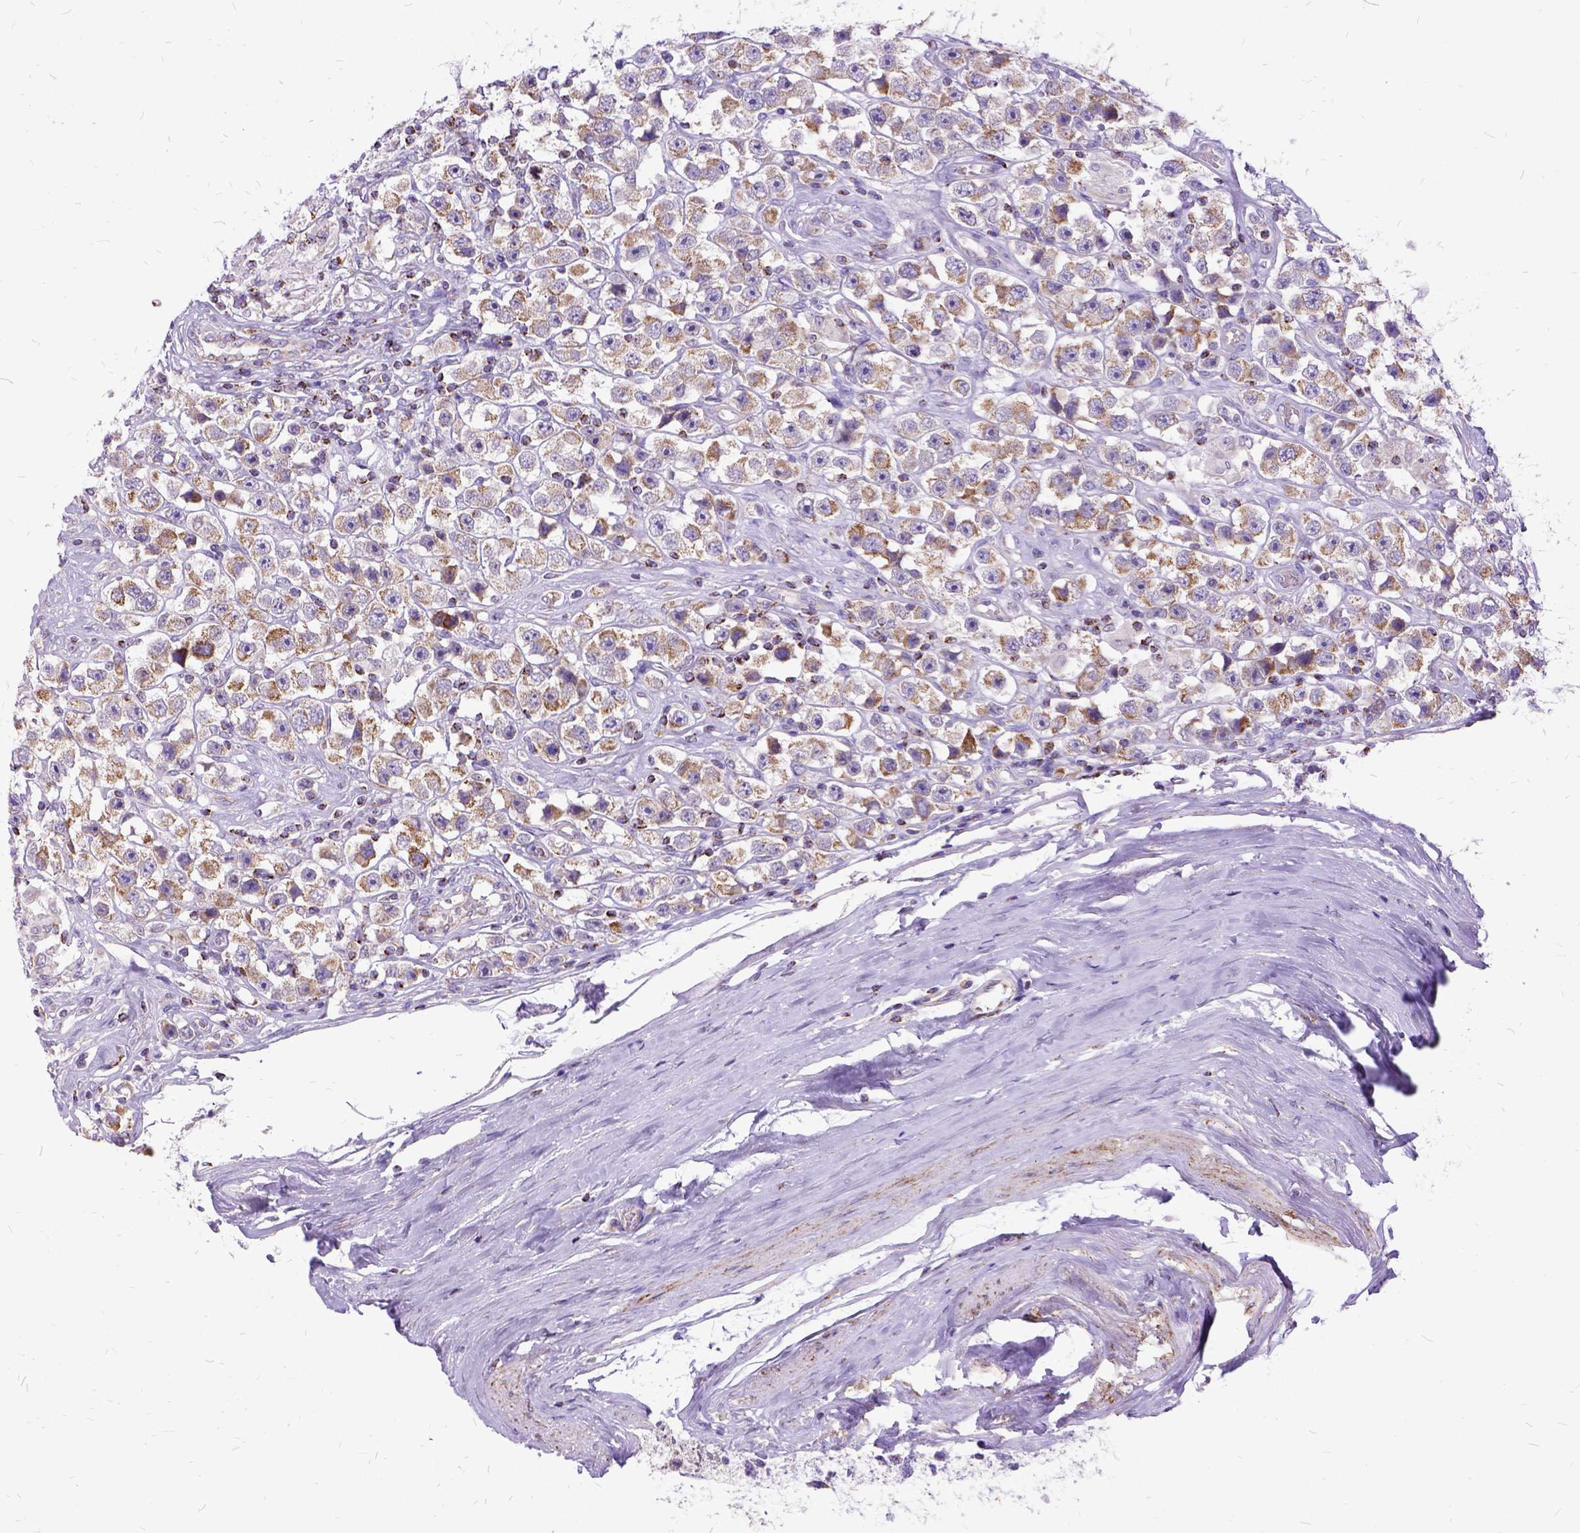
{"staining": {"intensity": "moderate", "quantity": "25%-75%", "location": "cytoplasmic/membranous"}, "tissue": "testis cancer", "cell_type": "Tumor cells", "image_type": "cancer", "snomed": [{"axis": "morphology", "description": "Seminoma, NOS"}, {"axis": "topography", "description": "Testis"}], "caption": "Moderate cytoplasmic/membranous positivity for a protein is present in about 25%-75% of tumor cells of testis cancer (seminoma) using immunohistochemistry.", "gene": "OXCT1", "patient": {"sex": "male", "age": 45}}